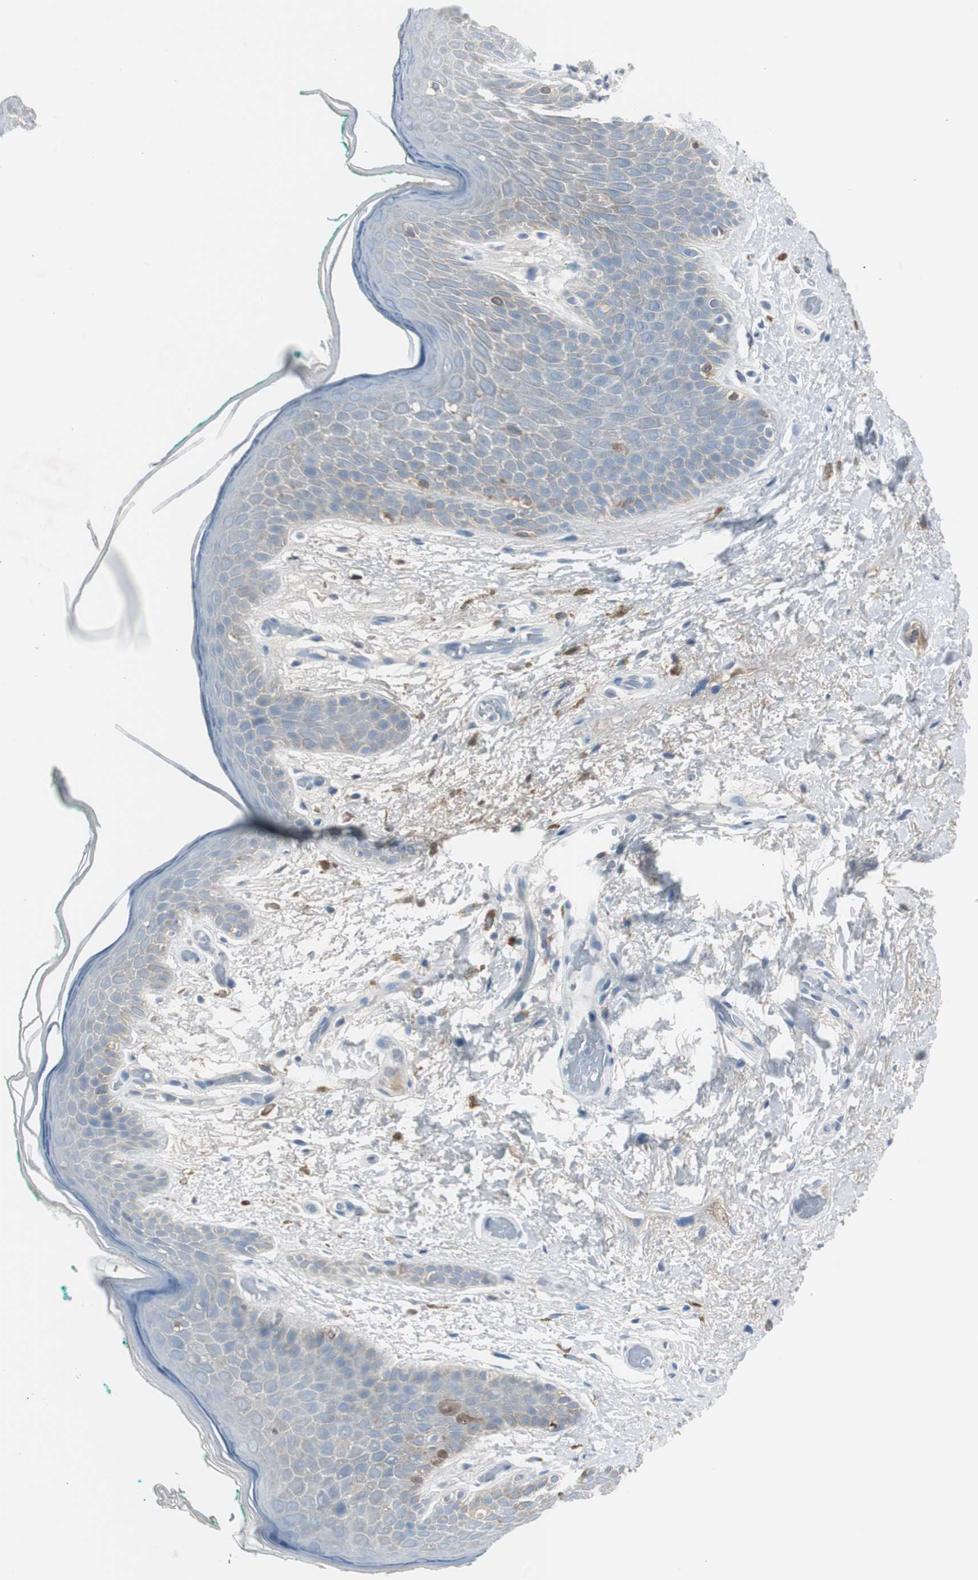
{"staining": {"intensity": "weak", "quantity": "<25%", "location": "cytoplasmic/membranous"}, "tissue": "skin", "cell_type": "Epidermal cells", "image_type": "normal", "snomed": [{"axis": "morphology", "description": "Normal tissue, NOS"}, {"axis": "topography", "description": "Anal"}], "caption": "Normal skin was stained to show a protein in brown. There is no significant expression in epidermal cells. (DAB immunohistochemistry with hematoxylin counter stain).", "gene": "SERPINF1", "patient": {"sex": "male", "age": 74}}